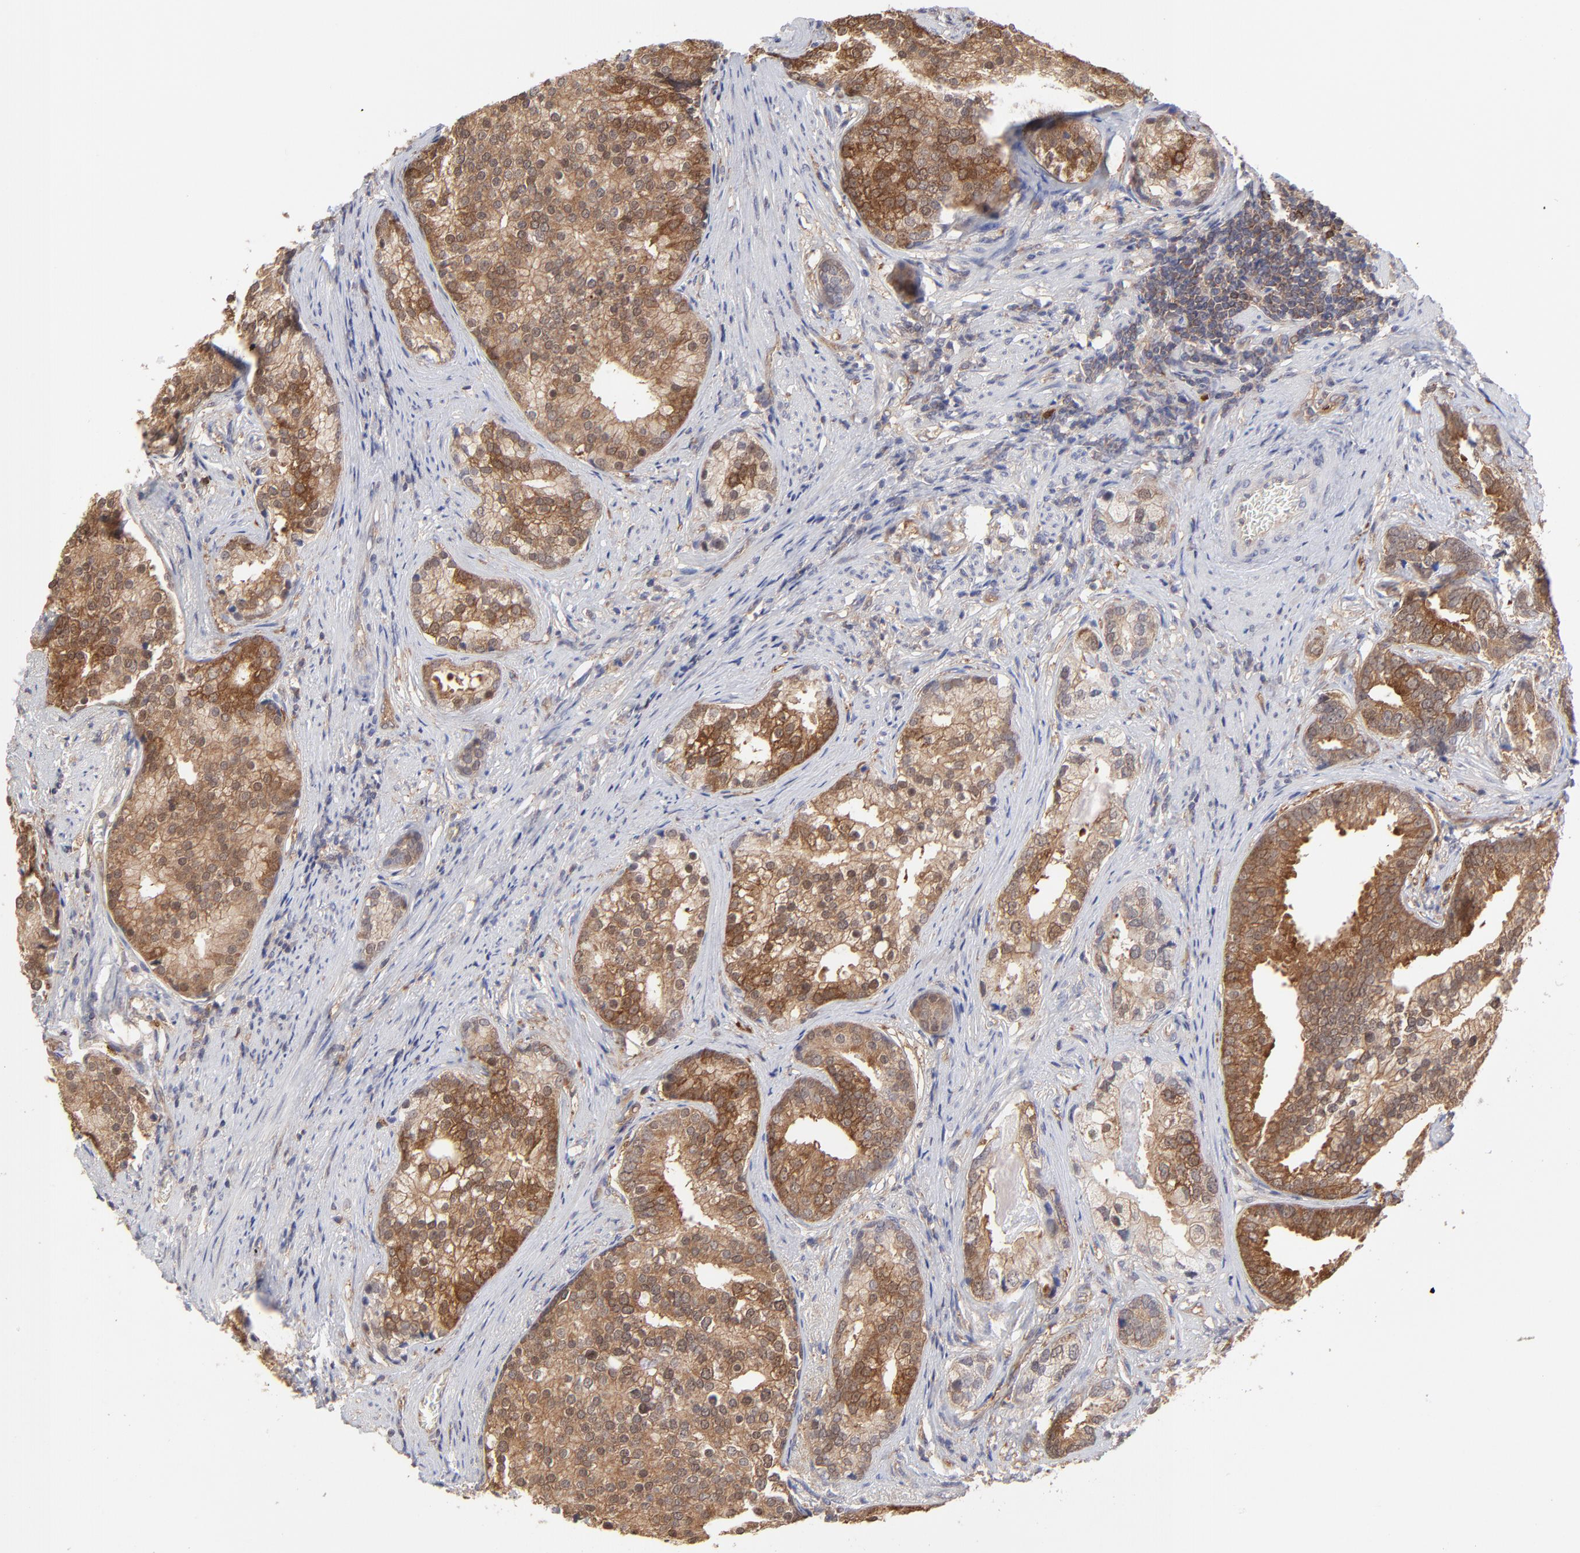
{"staining": {"intensity": "moderate", "quantity": ">75%", "location": "cytoplasmic/membranous"}, "tissue": "prostate cancer", "cell_type": "Tumor cells", "image_type": "cancer", "snomed": [{"axis": "morphology", "description": "Adenocarcinoma, Low grade"}, {"axis": "topography", "description": "Prostate"}], "caption": "Prostate cancer was stained to show a protein in brown. There is medium levels of moderate cytoplasmic/membranous staining in approximately >75% of tumor cells.", "gene": "GART", "patient": {"sex": "male", "age": 71}}